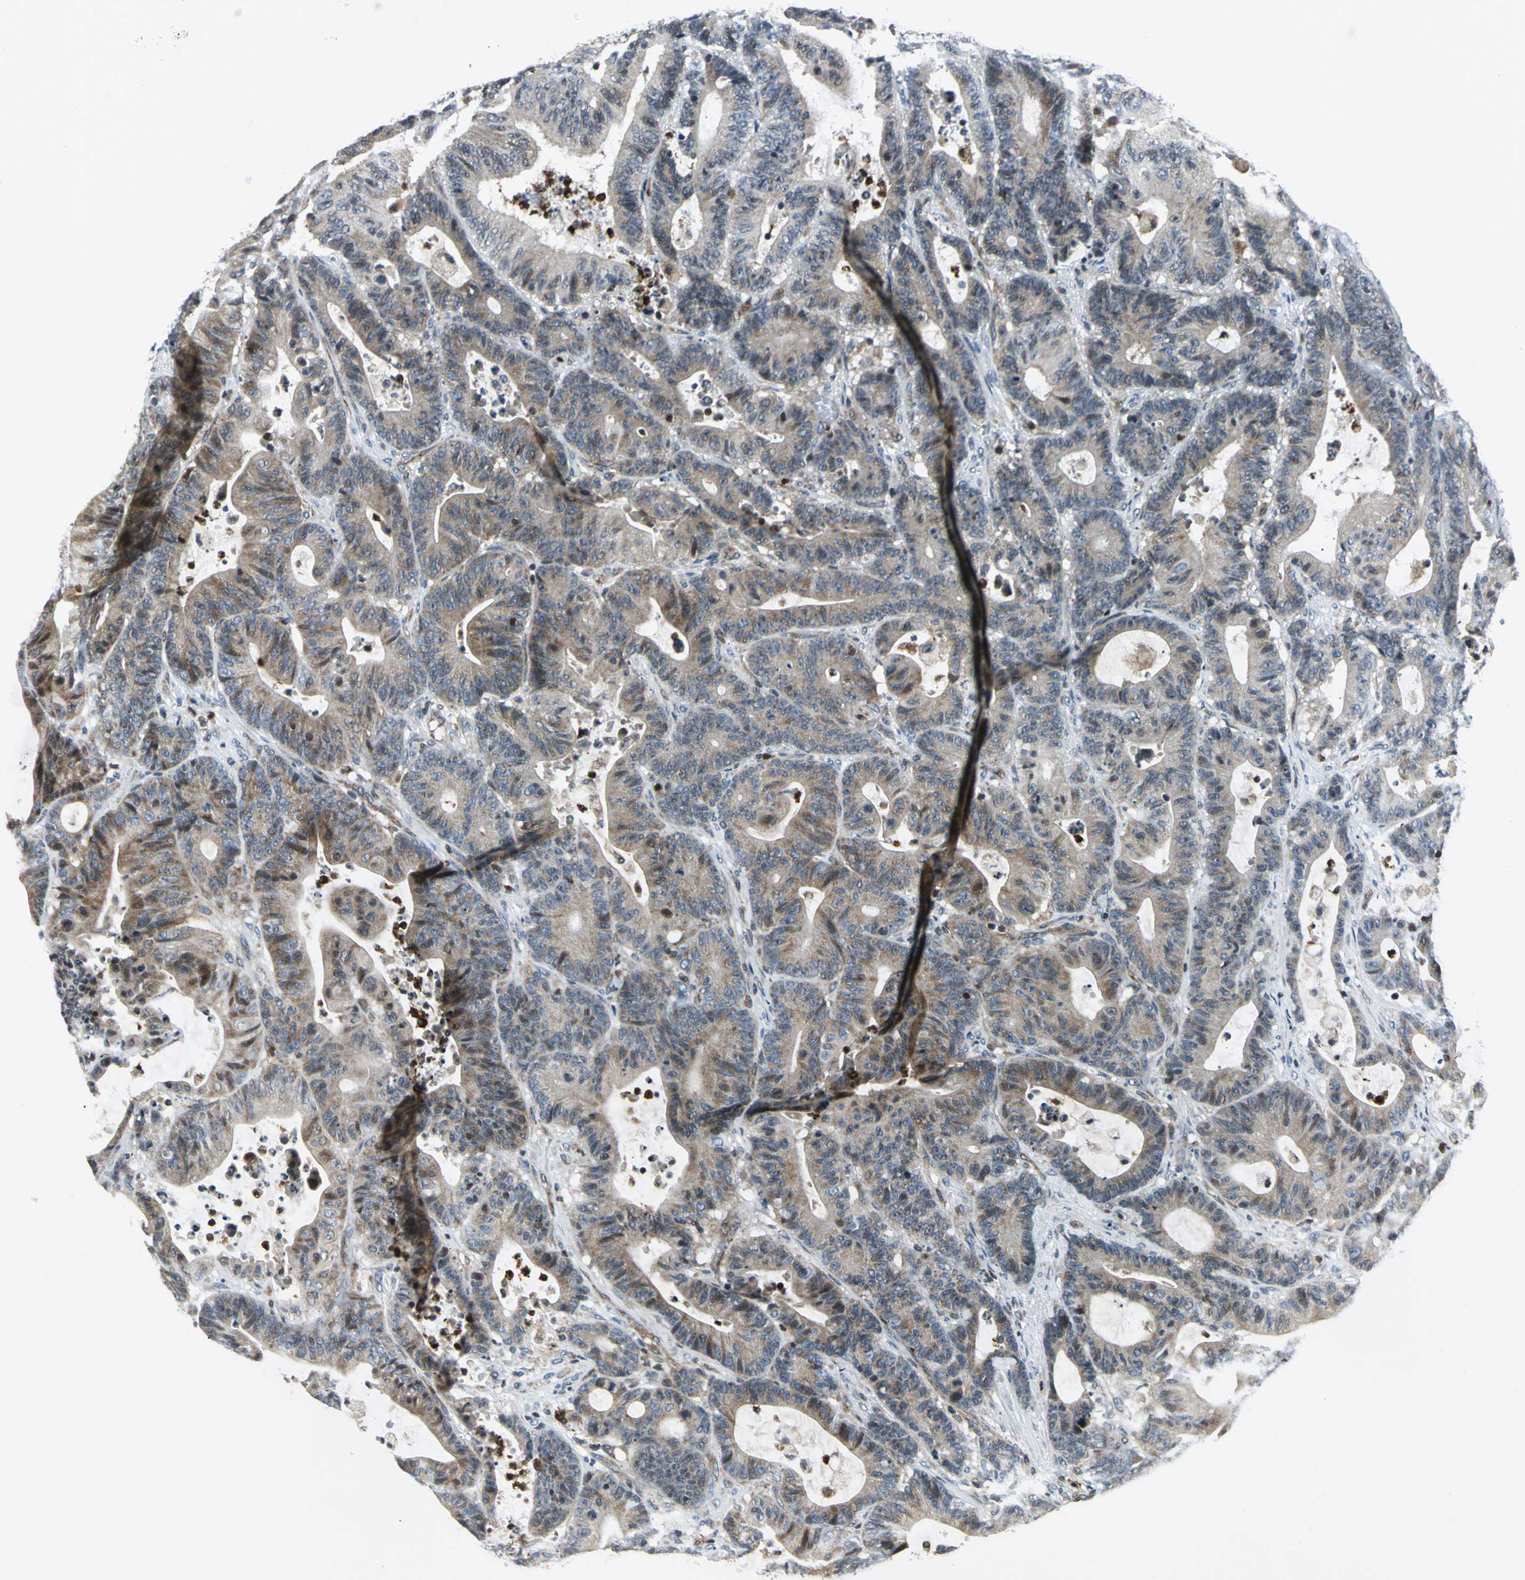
{"staining": {"intensity": "strong", "quantity": ">75%", "location": "cytoplasmic/membranous"}, "tissue": "colorectal cancer", "cell_type": "Tumor cells", "image_type": "cancer", "snomed": [{"axis": "morphology", "description": "Adenocarcinoma, NOS"}, {"axis": "topography", "description": "Colon"}], "caption": "Immunohistochemistry (IHC) micrograph of neoplastic tissue: colorectal cancer (adenocarcinoma) stained using immunohistochemistry (IHC) reveals high levels of strong protein expression localized specifically in the cytoplasmic/membranous of tumor cells, appearing as a cytoplasmic/membranous brown color.", "gene": "USP40", "patient": {"sex": "female", "age": 84}}